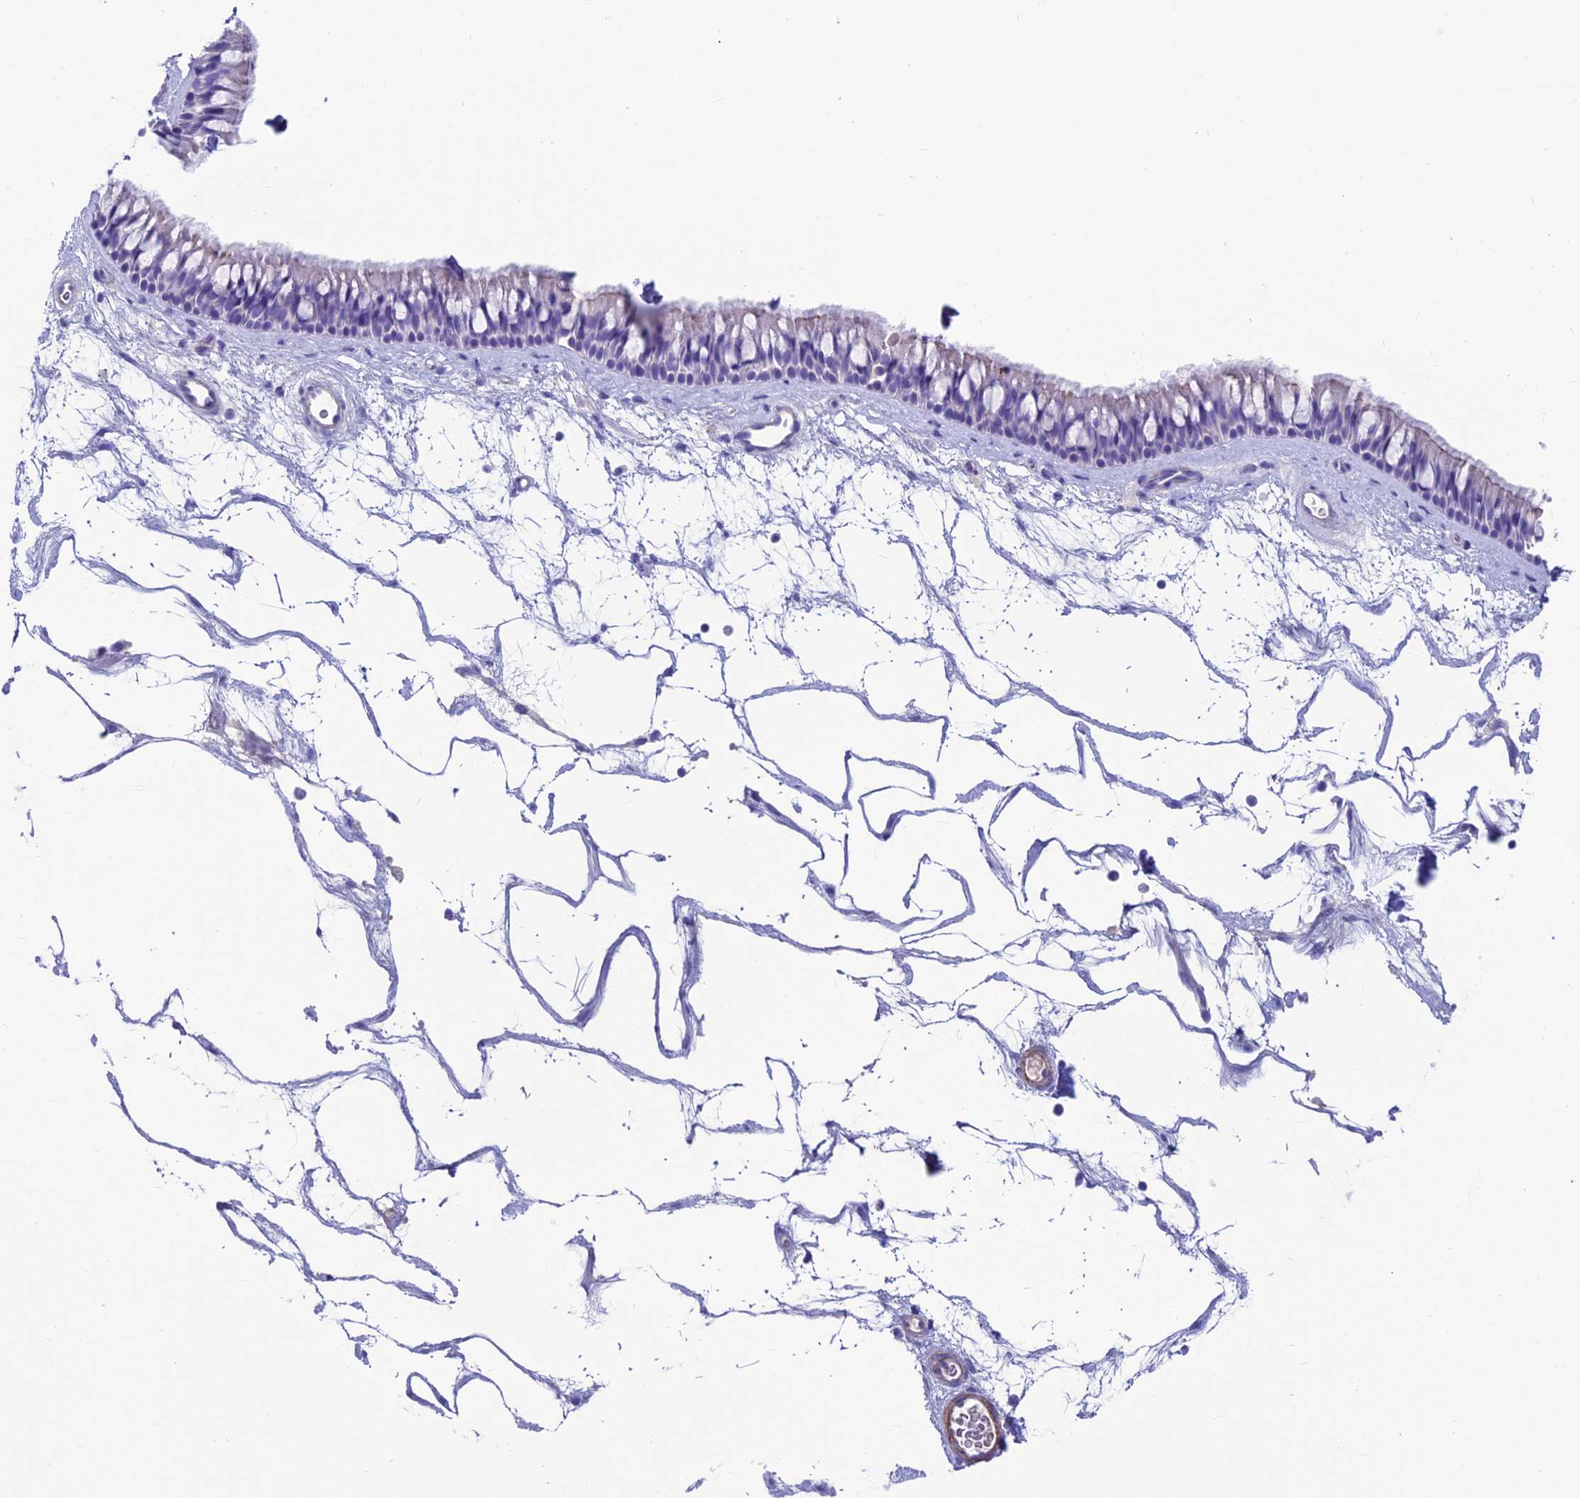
{"staining": {"intensity": "negative", "quantity": "none", "location": "none"}, "tissue": "nasopharynx", "cell_type": "Respiratory epithelial cells", "image_type": "normal", "snomed": [{"axis": "morphology", "description": "Normal tissue, NOS"}, {"axis": "topography", "description": "Nasopharynx"}], "caption": "High magnification brightfield microscopy of normal nasopharynx stained with DAB (brown) and counterstained with hematoxylin (blue): respiratory epithelial cells show no significant positivity. (DAB IHC visualized using brightfield microscopy, high magnification).", "gene": "GNG11", "patient": {"sex": "male", "age": 64}}